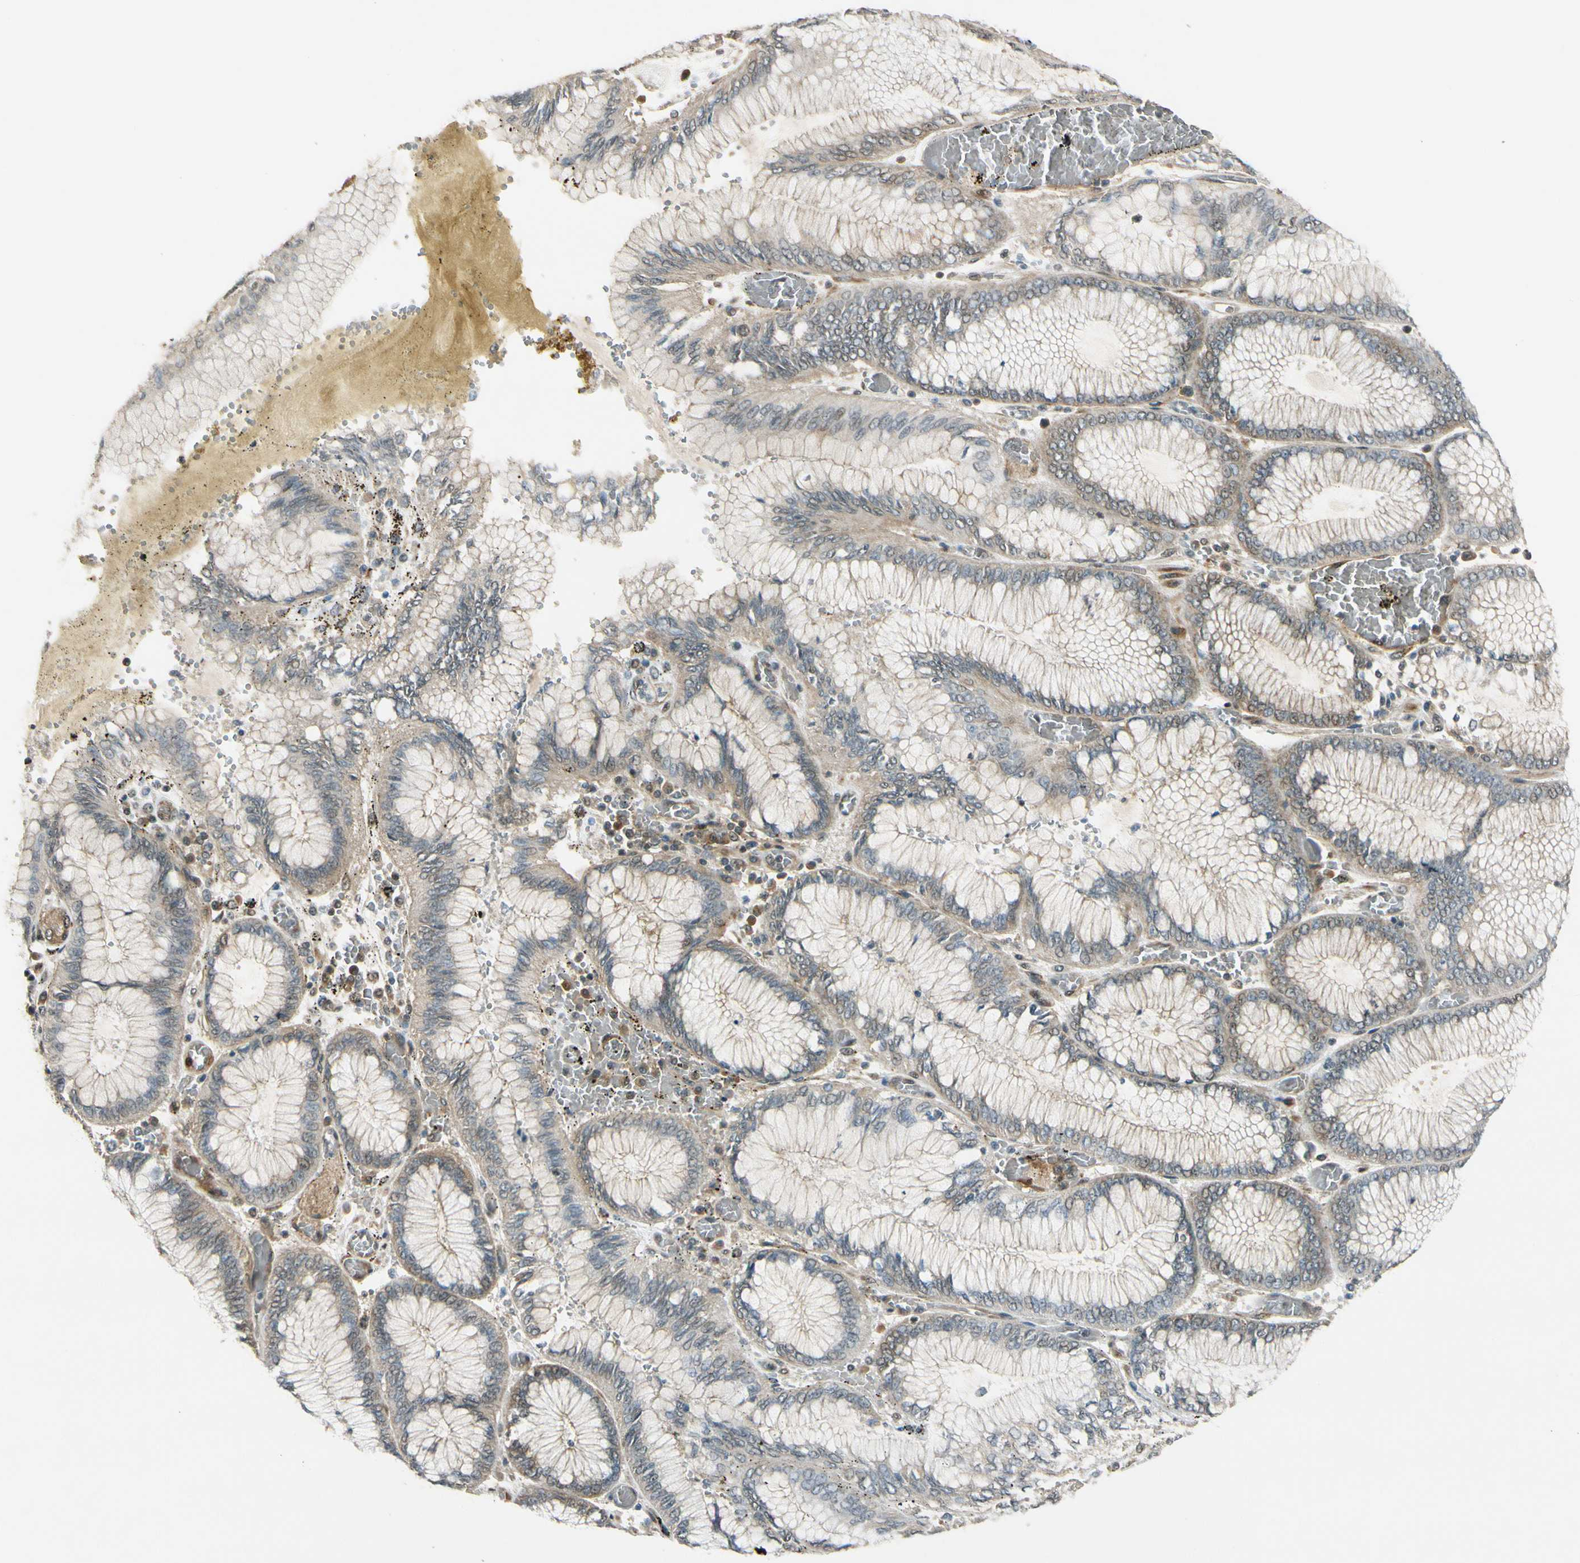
{"staining": {"intensity": "negative", "quantity": "none", "location": "none"}, "tissue": "stomach cancer", "cell_type": "Tumor cells", "image_type": "cancer", "snomed": [{"axis": "morphology", "description": "Normal tissue, NOS"}, {"axis": "morphology", "description": "Adenocarcinoma, NOS"}, {"axis": "topography", "description": "Stomach, upper"}, {"axis": "topography", "description": "Stomach"}], "caption": "Immunohistochemistry of human stomach cancer (adenocarcinoma) demonstrates no positivity in tumor cells.", "gene": "MCPH1", "patient": {"sex": "male", "age": 76}}